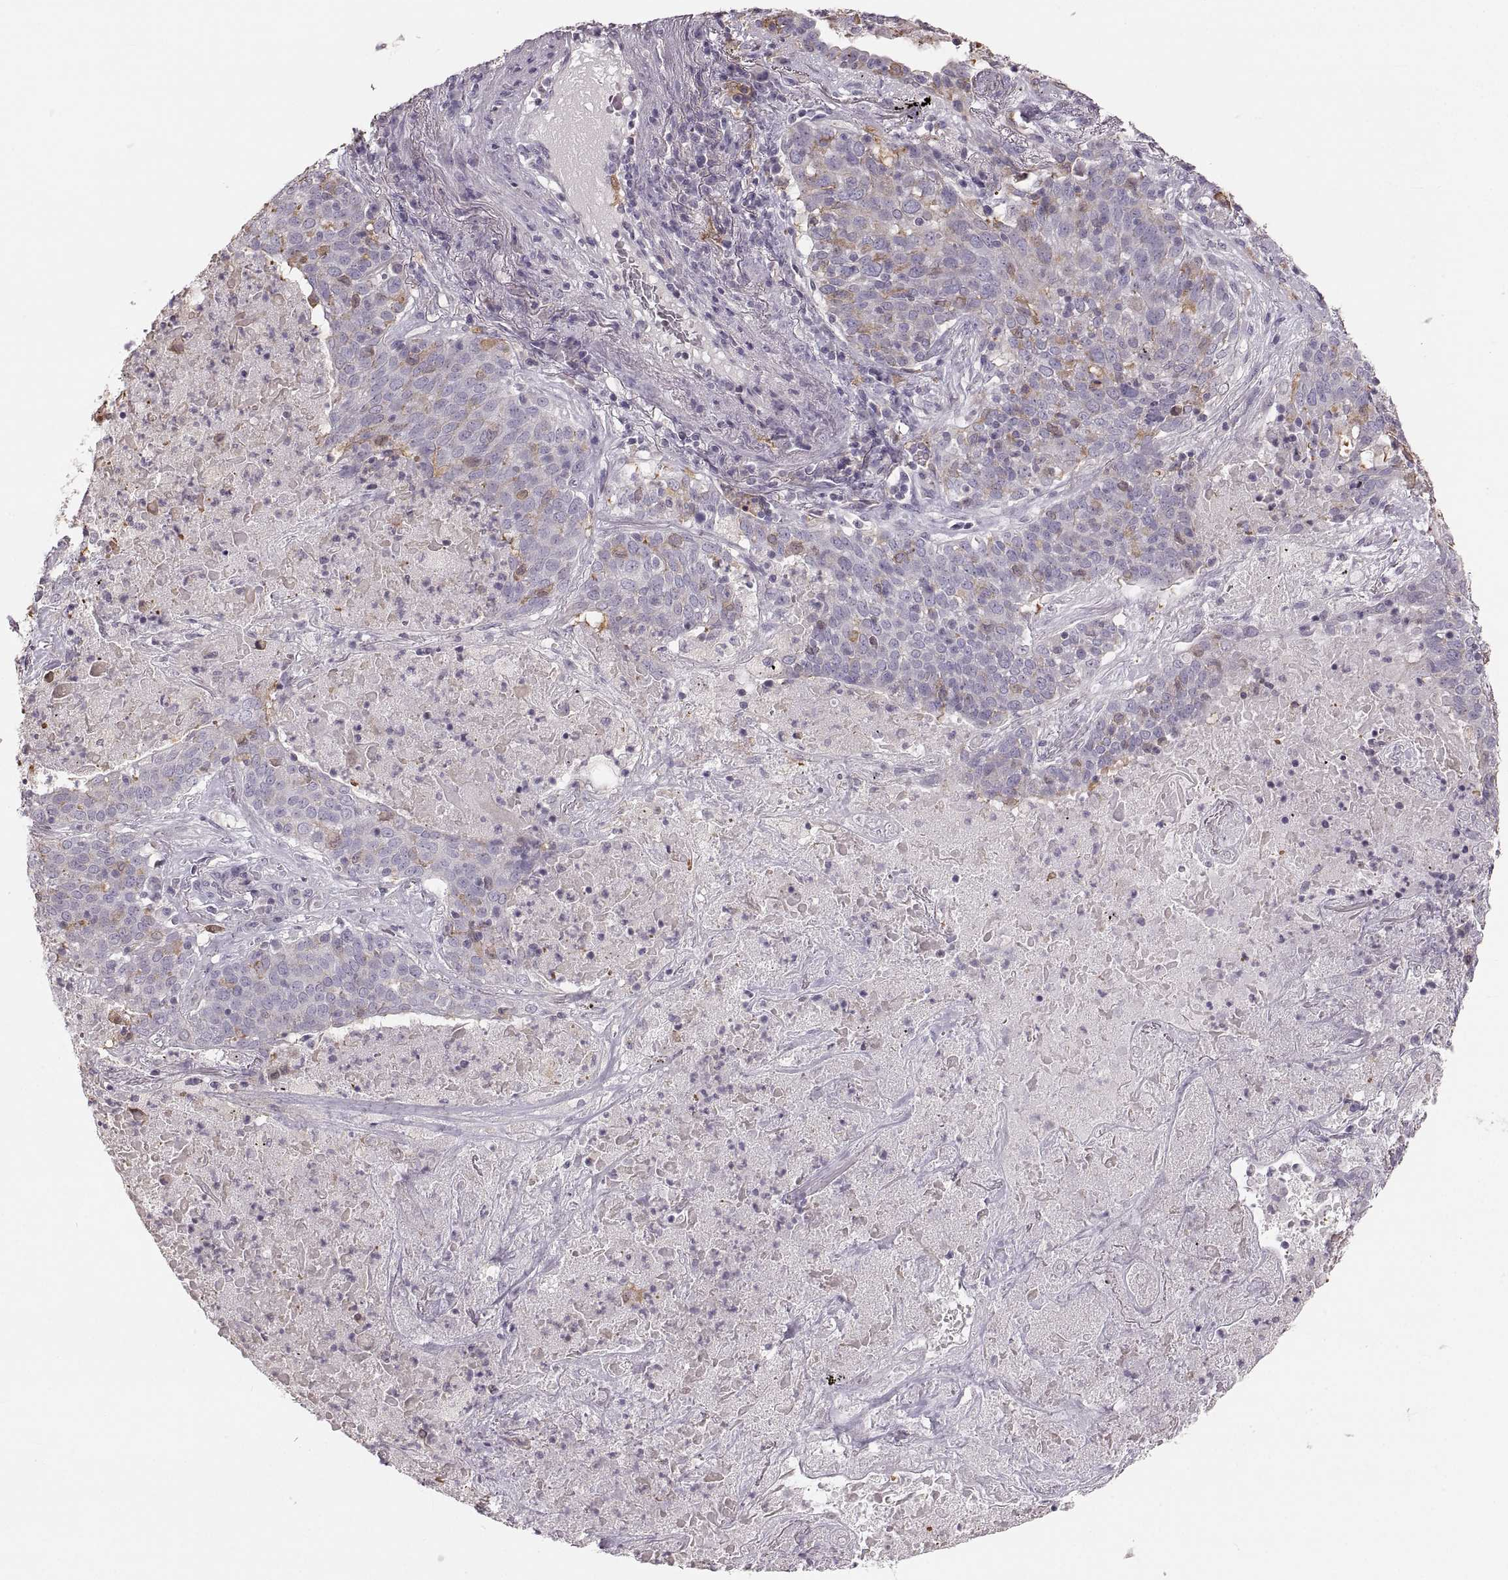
{"staining": {"intensity": "moderate", "quantity": "<25%", "location": "cytoplasmic/membranous"}, "tissue": "lung cancer", "cell_type": "Tumor cells", "image_type": "cancer", "snomed": [{"axis": "morphology", "description": "Squamous cell carcinoma, NOS"}, {"axis": "topography", "description": "Lung"}], "caption": "Lung cancer (squamous cell carcinoma) stained with DAB (3,3'-diaminobenzidine) immunohistochemistry exhibits low levels of moderate cytoplasmic/membranous staining in approximately <25% of tumor cells.", "gene": "RUNDC3A", "patient": {"sex": "male", "age": 82}}